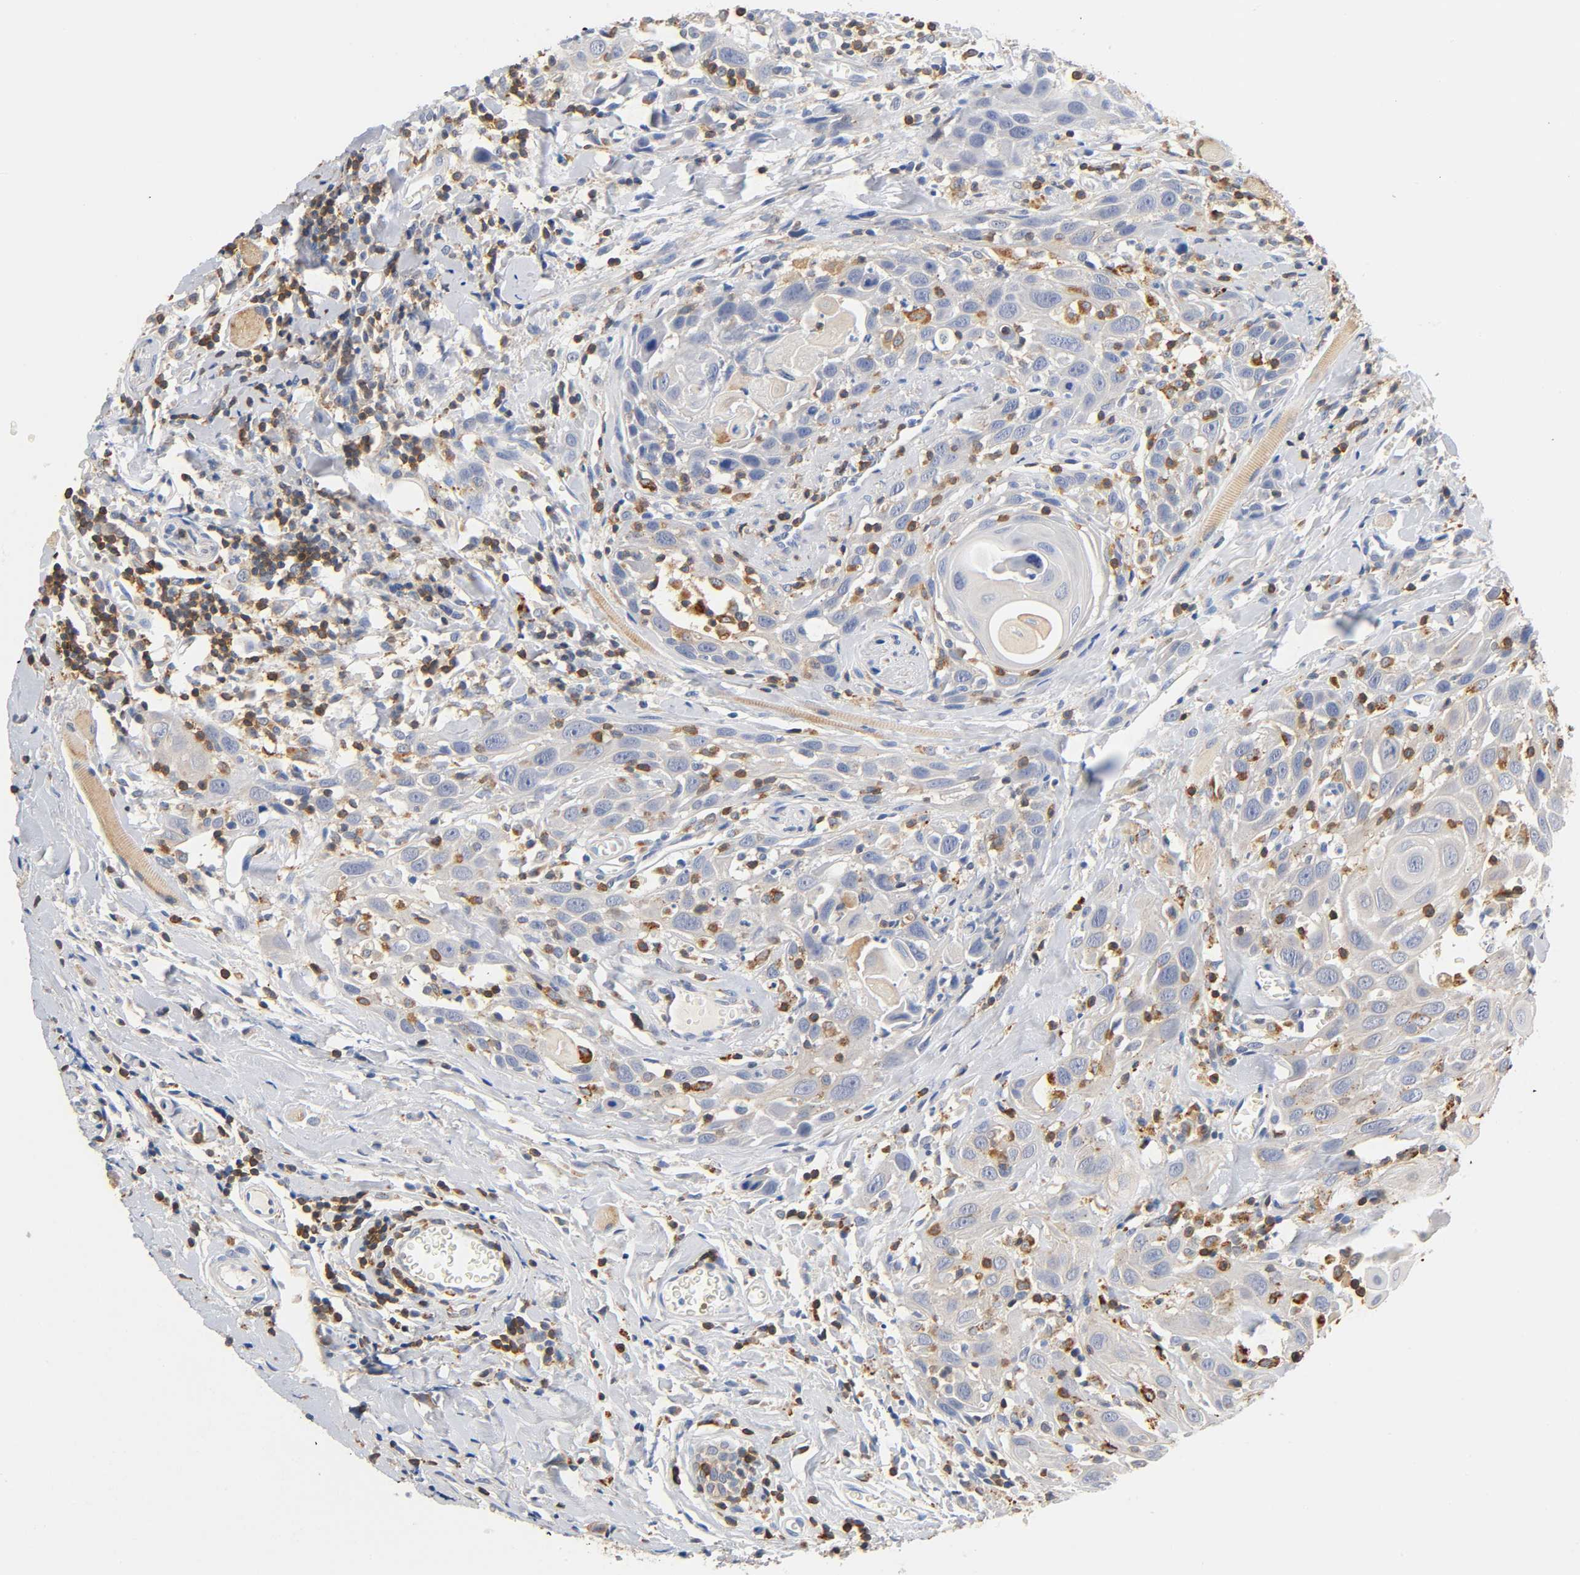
{"staining": {"intensity": "weak", "quantity": "25%-75%", "location": "cytoplasmic/membranous"}, "tissue": "head and neck cancer", "cell_type": "Tumor cells", "image_type": "cancer", "snomed": [{"axis": "morphology", "description": "Squamous cell carcinoma, NOS"}, {"axis": "topography", "description": "Oral tissue"}, {"axis": "topography", "description": "Head-Neck"}], "caption": "Immunohistochemistry (IHC) (DAB (3,3'-diaminobenzidine)) staining of human head and neck cancer (squamous cell carcinoma) reveals weak cytoplasmic/membranous protein expression in about 25%-75% of tumor cells. Using DAB (3,3'-diaminobenzidine) (brown) and hematoxylin (blue) stains, captured at high magnification using brightfield microscopy.", "gene": "UCKL1", "patient": {"sex": "female", "age": 50}}